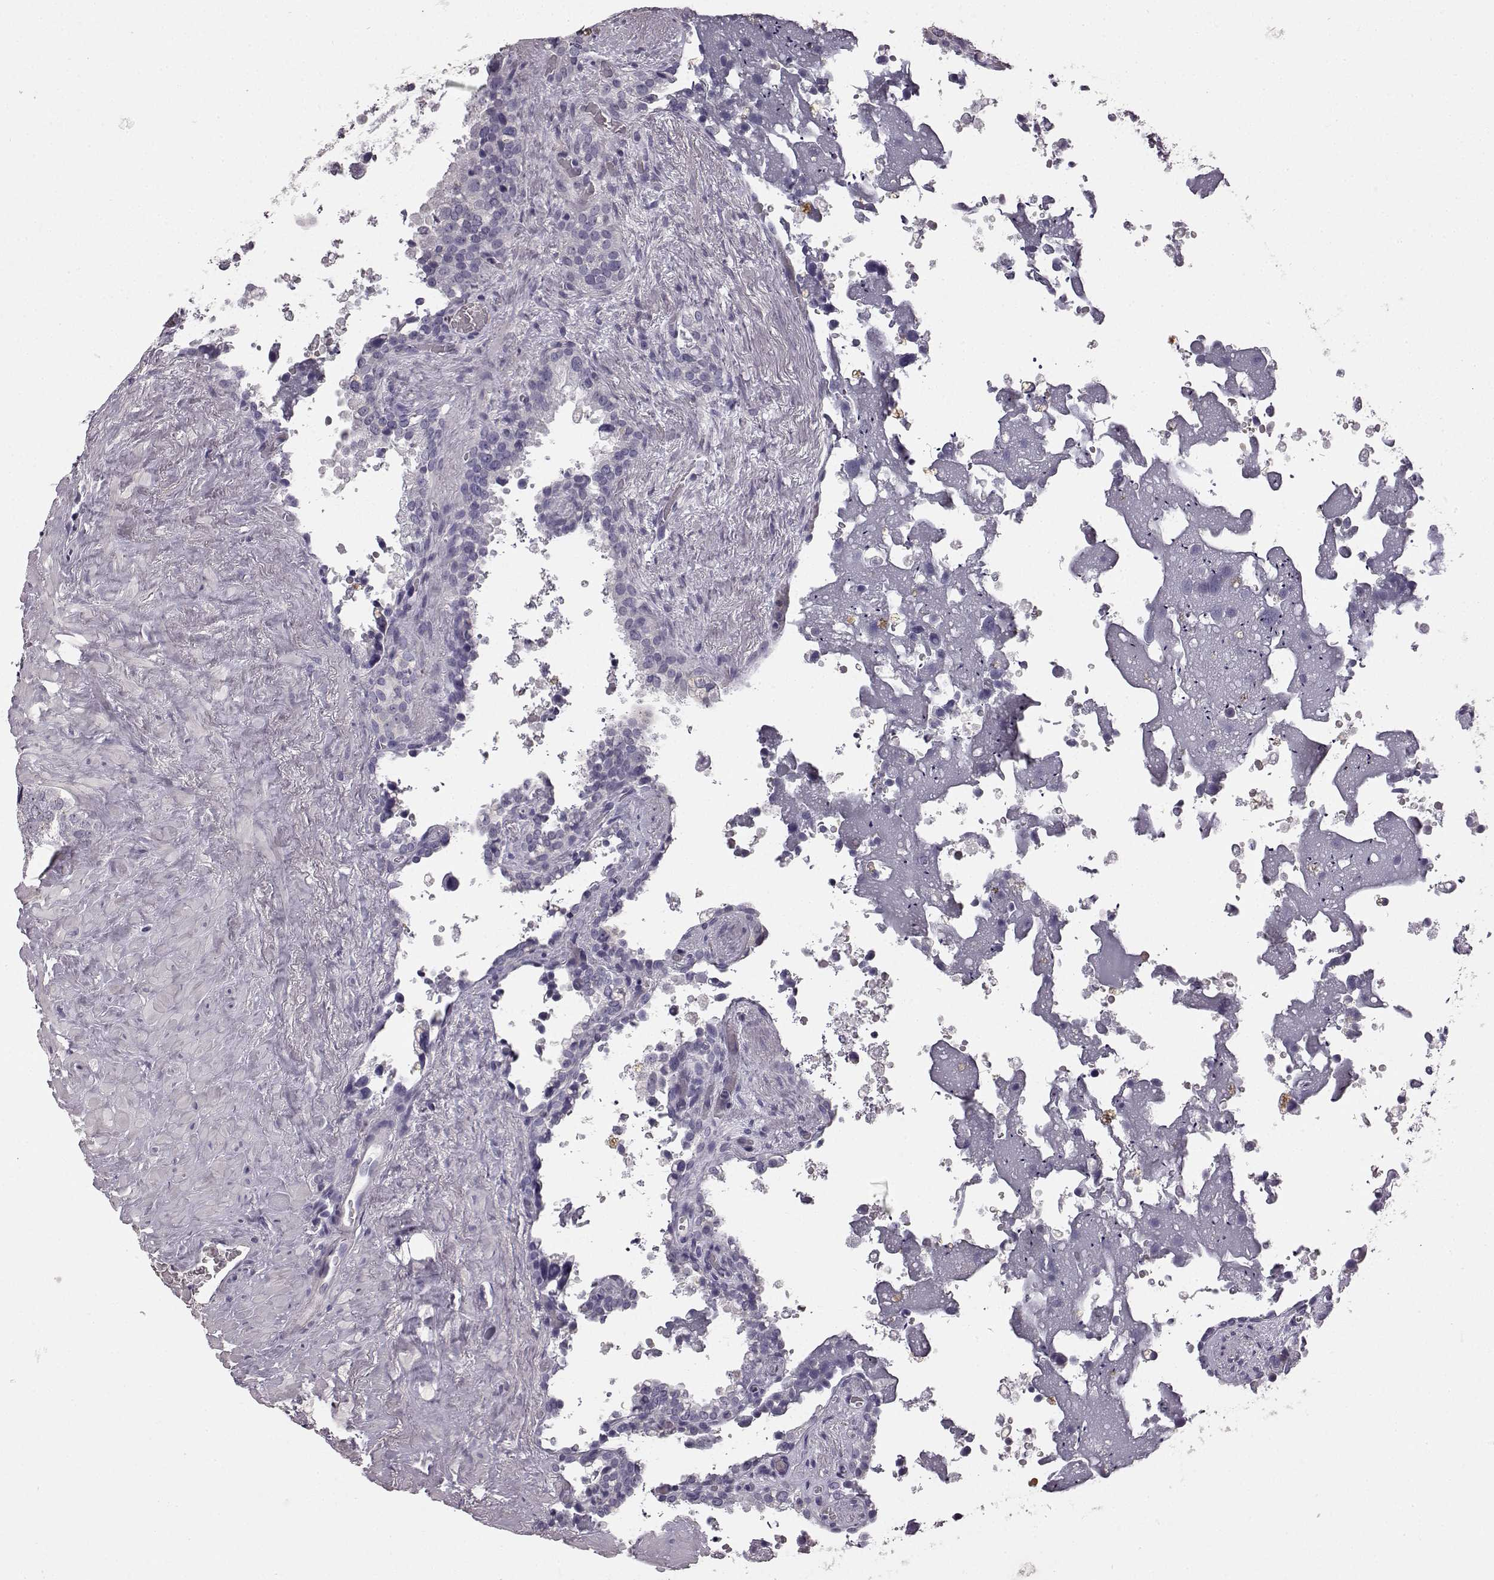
{"staining": {"intensity": "negative", "quantity": "none", "location": "none"}, "tissue": "seminal vesicle", "cell_type": "Glandular cells", "image_type": "normal", "snomed": [{"axis": "morphology", "description": "Normal tissue, NOS"}, {"axis": "topography", "description": "Seminal veicle"}], "caption": "This is an immunohistochemistry (IHC) histopathology image of unremarkable seminal vesicle. There is no positivity in glandular cells.", "gene": "KRT81", "patient": {"sex": "male", "age": 71}}